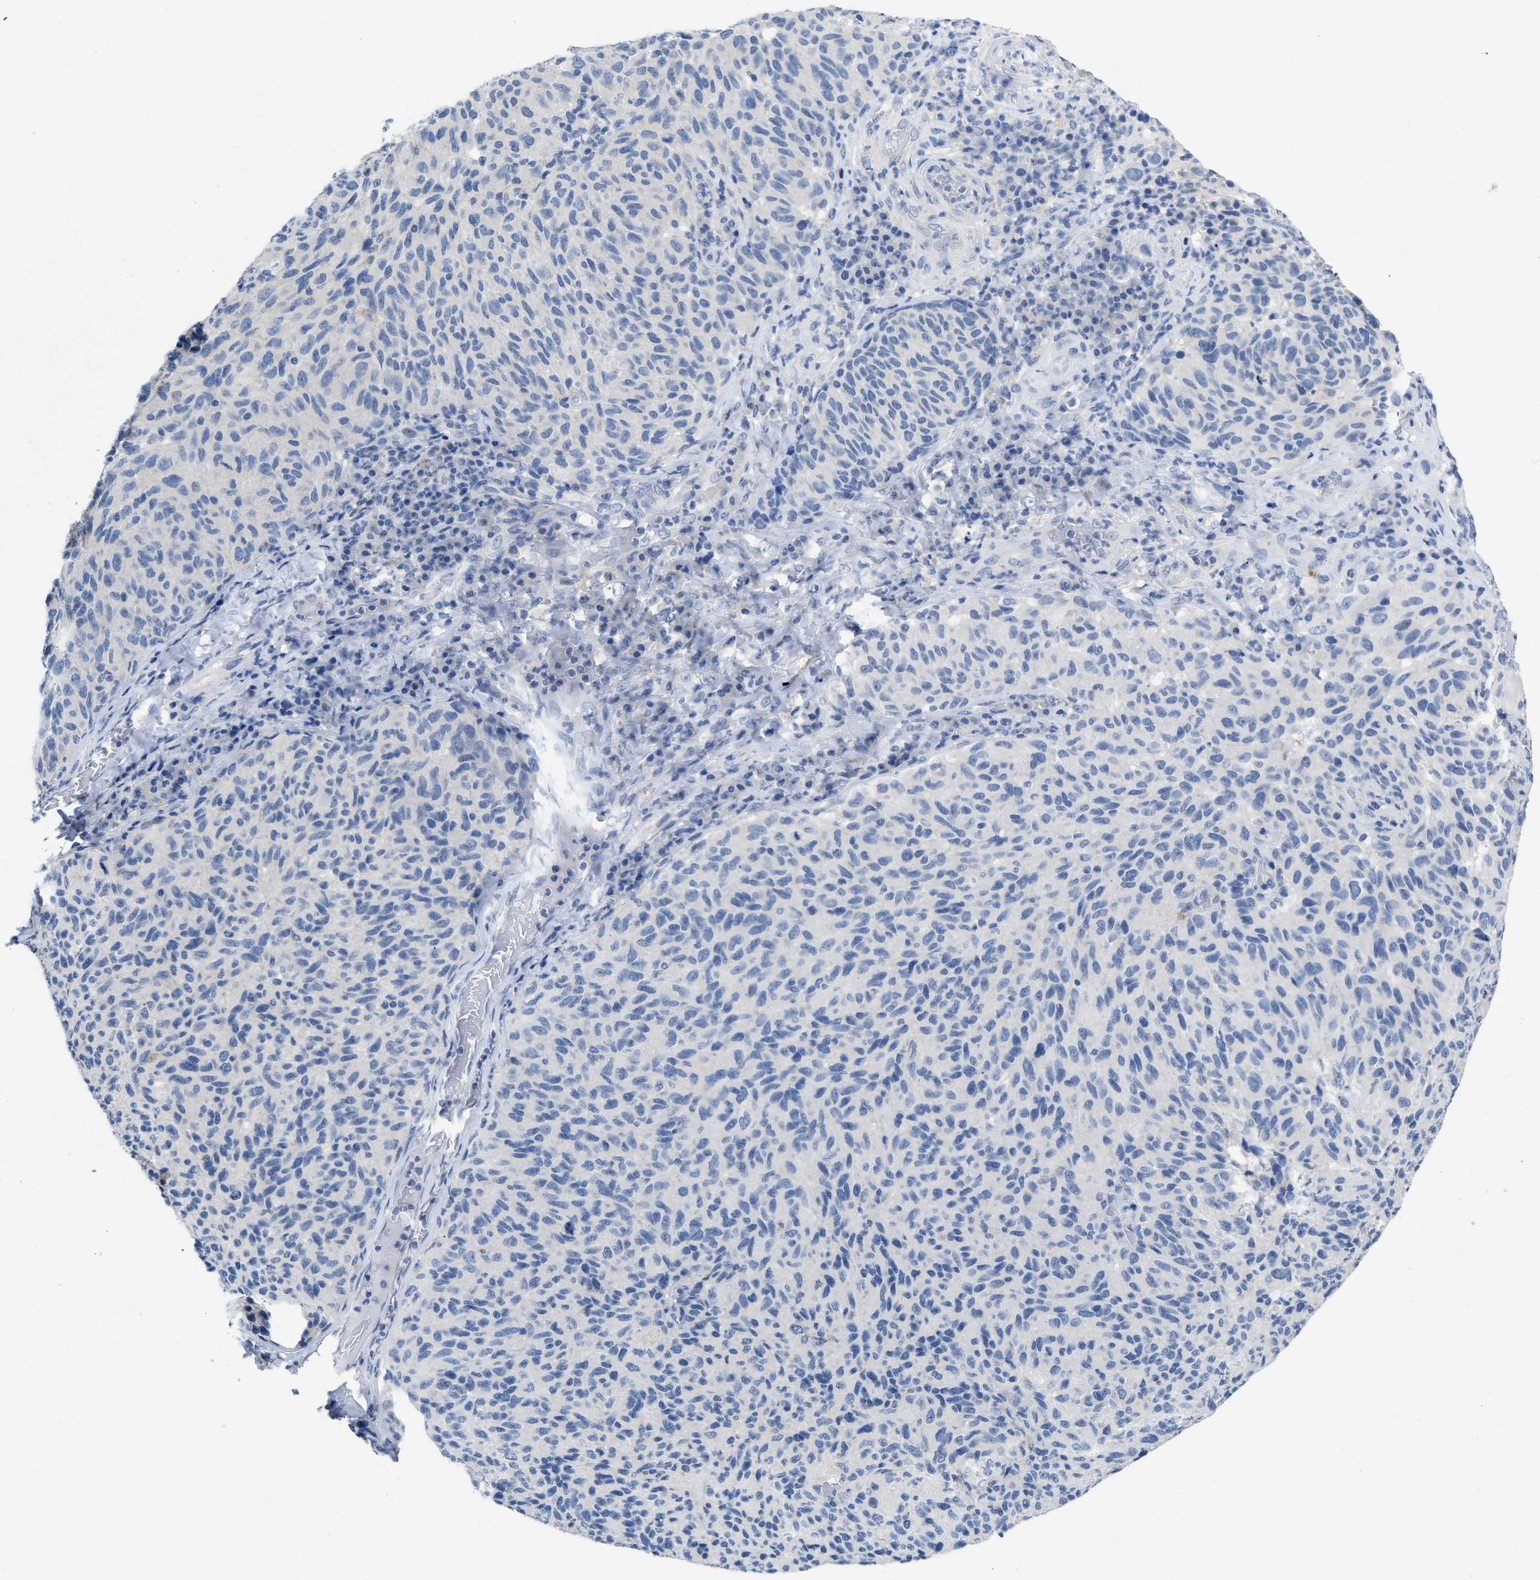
{"staining": {"intensity": "negative", "quantity": "none", "location": "none"}, "tissue": "melanoma", "cell_type": "Tumor cells", "image_type": "cancer", "snomed": [{"axis": "morphology", "description": "Malignant melanoma, NOS"}, {"axis": "topography", "description": "Skin"}], "caption": "The micrograph displays no staining of tumor cells in malignant melanoma.", "gene": "PYY", "patient": {"sex": "female", "age": 73}}